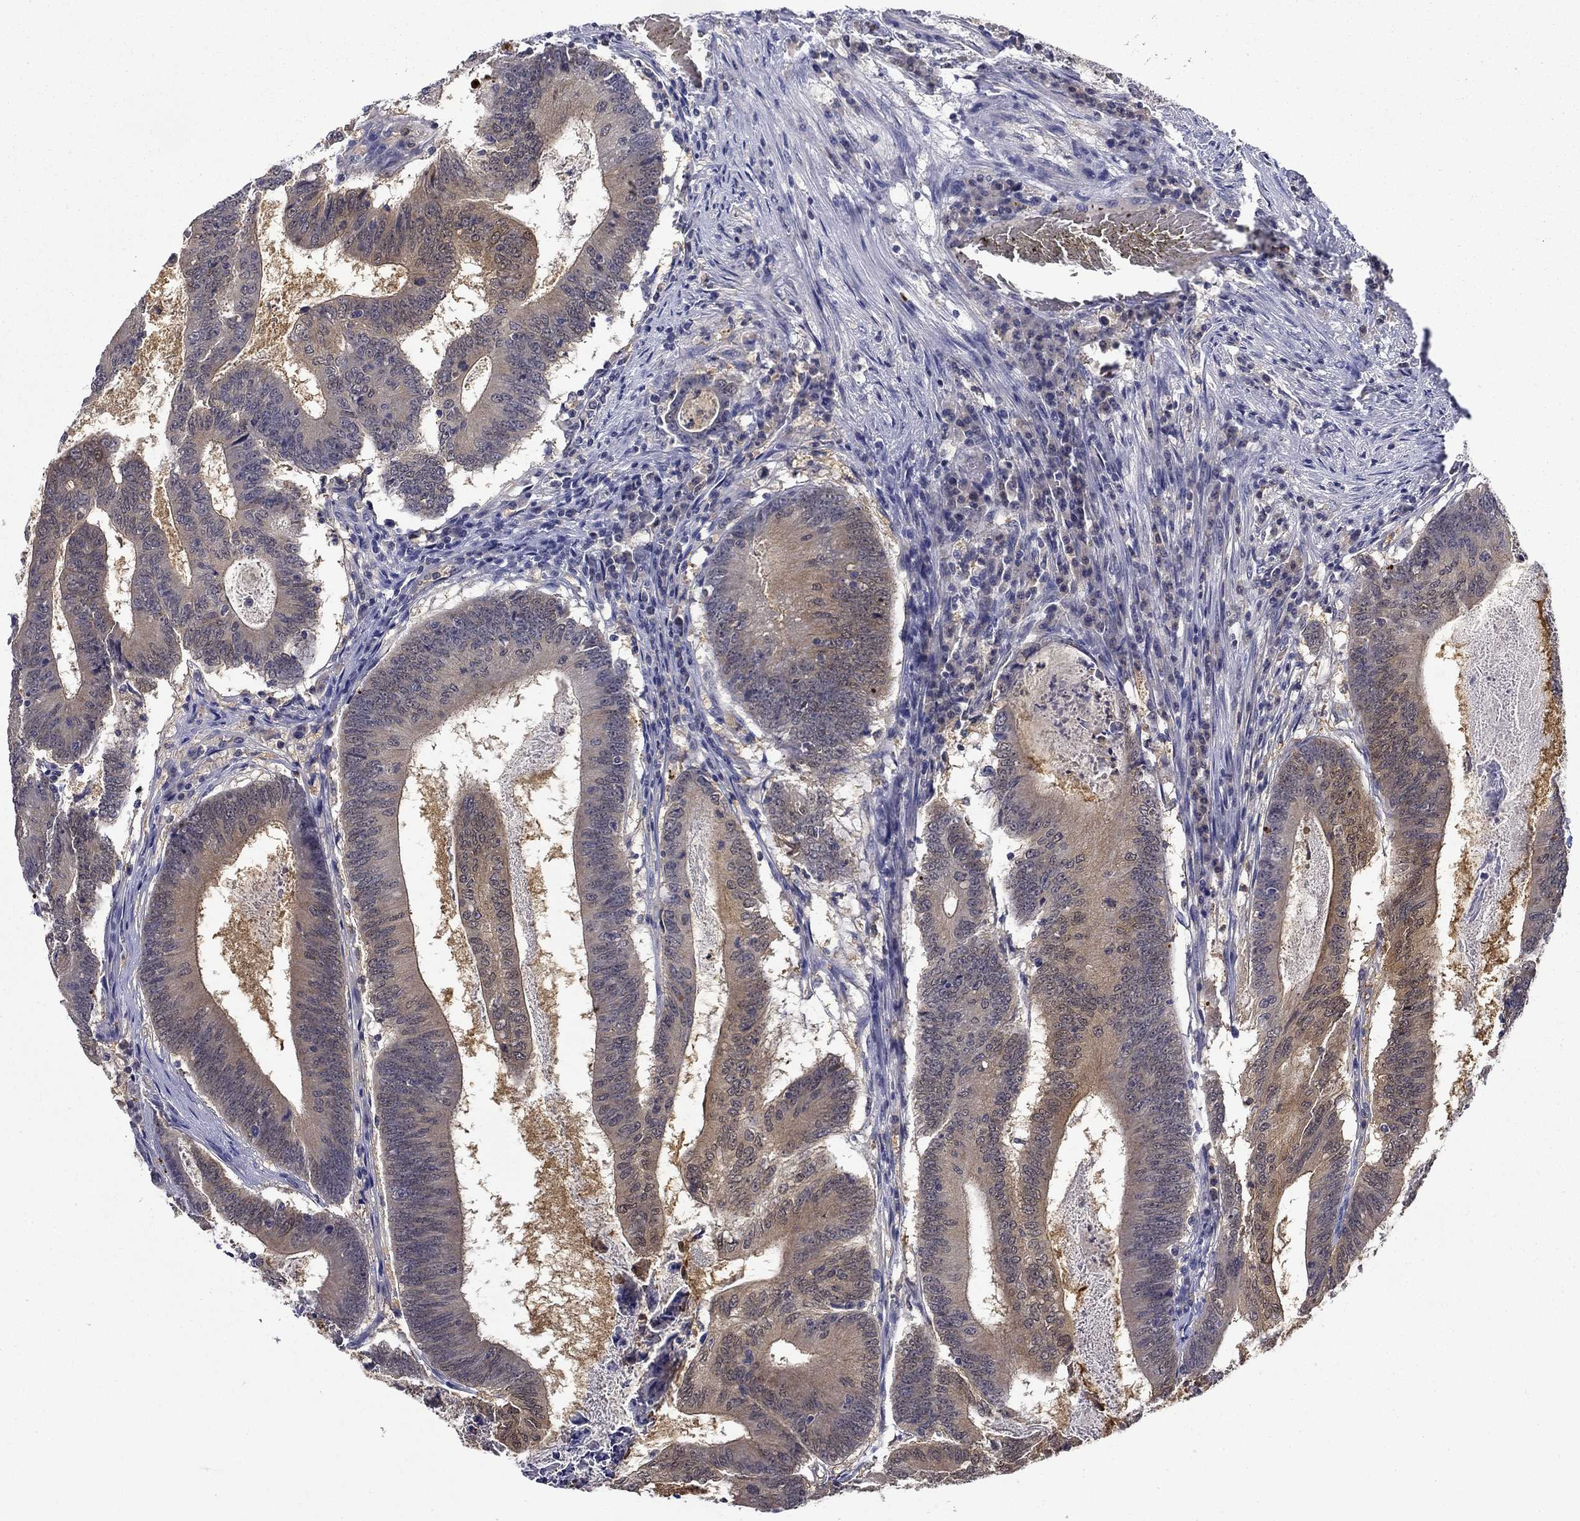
{"staining": {"intensity": "weak", "quantity": "25%-75%", "location": "cytoplasmic/membranous"}, "tissue": "colorectal cancer", "cell_type": "Tumor cells", "image_type": "cancer", "snomed": [{"axis": "morphology", "description": "Adenocarcinoma, NOS"}, {"axis": "topography", "description": "Colon"}], "caption": "Colorectal adenocarcinoma stained with DAB IHC demonstrates low levels of weak cytoplasmic/membranous staining in approximately 25%-75% of tumor cells.", "gene": "DDTL", "patient": {"sex": "female", "age": 70}}